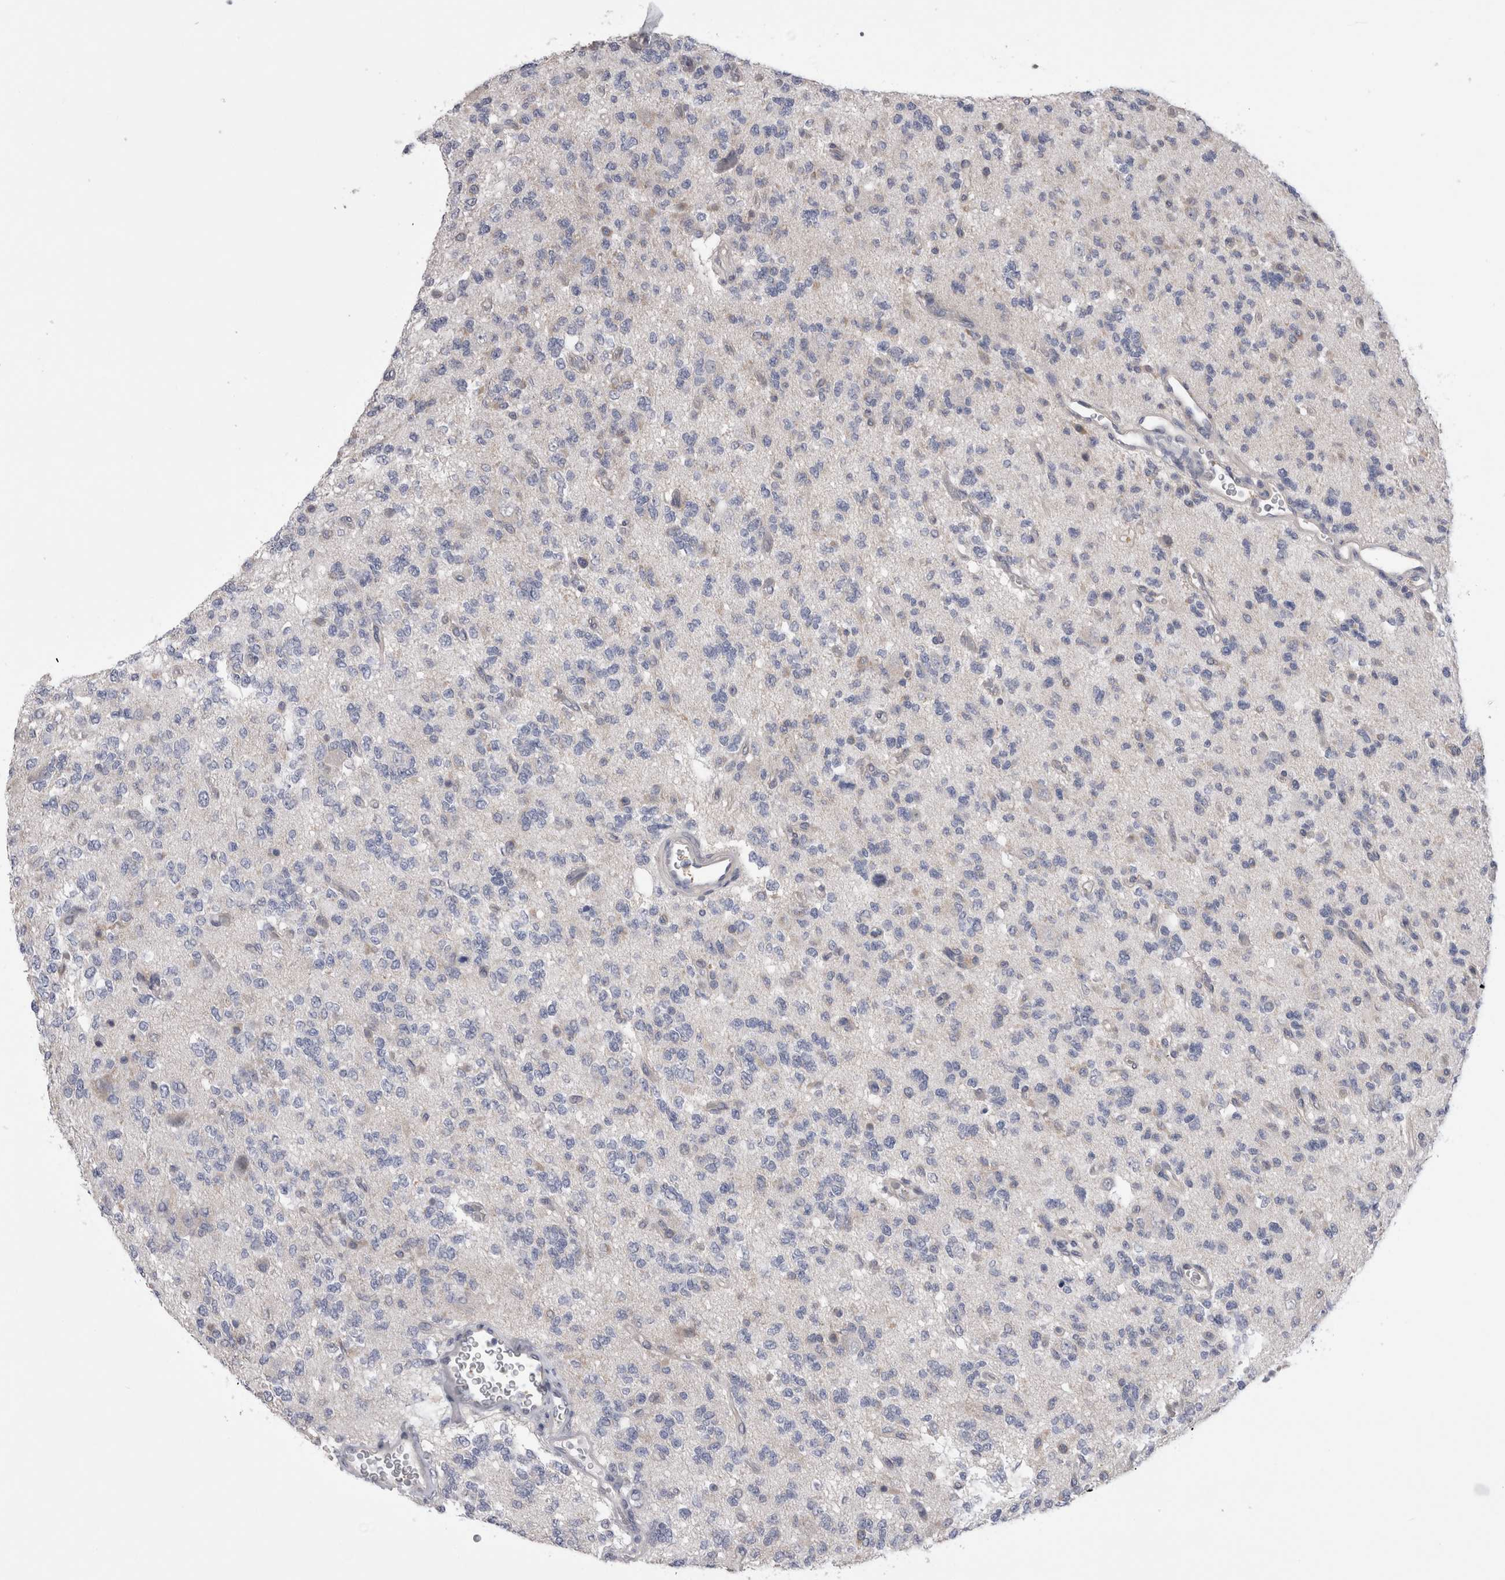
{"staining": {"intensity": "negative", "quantity": "none", "location": "none"}, "tissue": "glioma", "cell_type": "Tumor cells", "image_type": "cancer", "snomed": [{"axis": "morphology", "description": "Glioma, malignant, Low grade"}, {"axis": "topography", "description": "Brain"}], "caption": "DAB (3,3'-diaminobenzidine) immunohistochemical staining of glioma reveals no significant staining in tumor cells. (DAB (3,3'-diaminobenzidine) IHC visualized using brightfield microscopy, high magnification).", "gene": "ARHGAP29", "patient": {"sex": "male", "age": 38}}